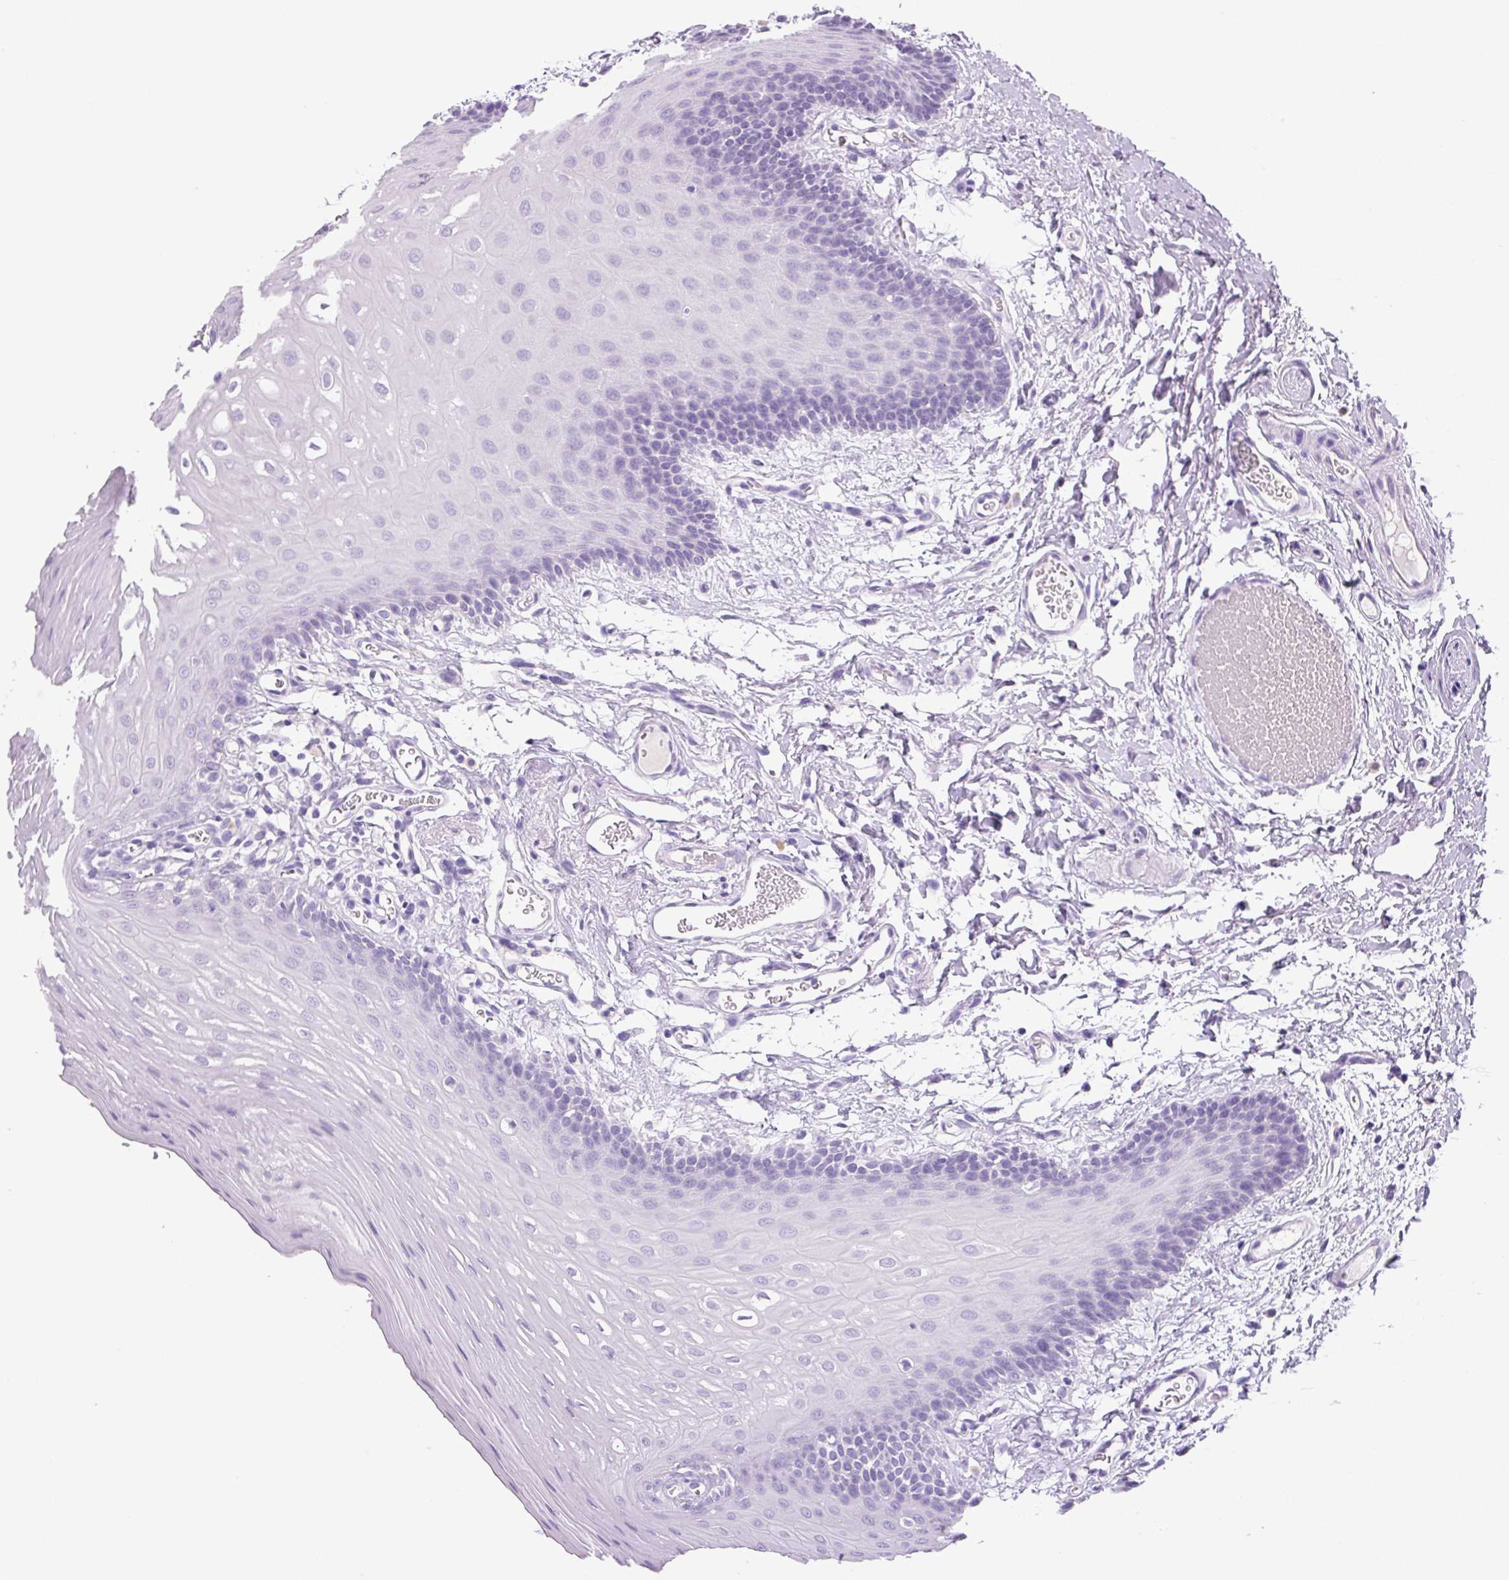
{"staining": {"intensity": "negative", "quantity": "none", "location": "none"}, "tissue": "oral mucosa", "cell_type": "Squamous epithelial cells", "image_type": "normal", "snomed": [{"axis": "morphology", "description": "Normal tissue, NOS"}, {"axis": "topography", "description": "Oral tissue"}, {"axis": "topography", "description": "Tounge, NOS"}], "caption": "Squamous epithelial cells are negative for protein expression in normal human oral mucosa. The staining was performed using DAB to visualize the protein expression in brown, while the nuclei were stained in blue with hematoxylin (Magnification: 20x).", "gene": "PRRT1", "patient": {"sex": "female", "age": 60}}